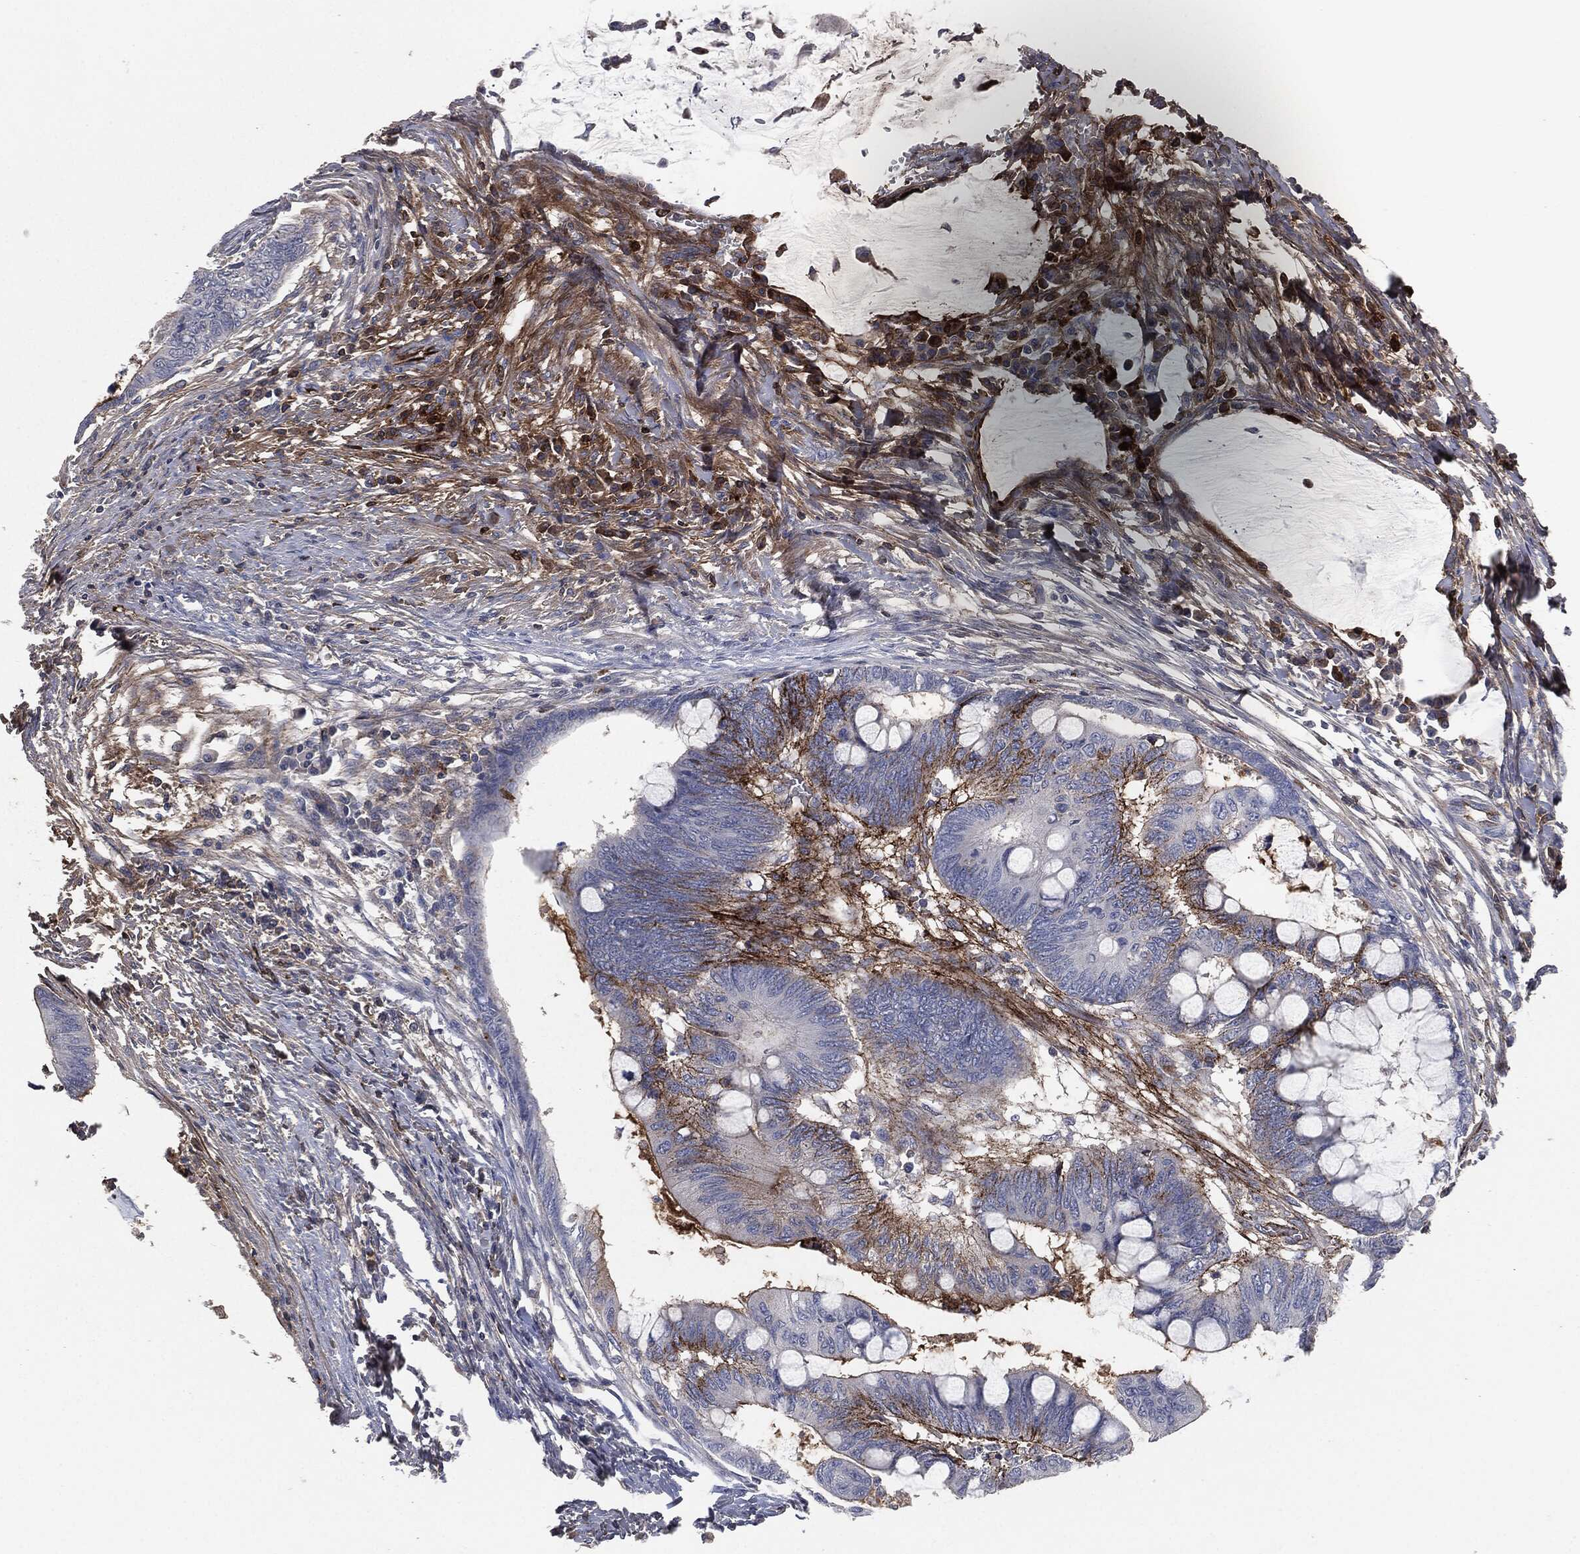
{"staining": {"intensity": "strong", "quantity": "<25%", "location": "cytoplasmic/membranous"}, "tissue": "colorectal cancer", "cell_type": "Tumor cells", "image_type": "cancer", "snomed": [{"axis": "morphology", "description": "Normal tissue, NOS"}, {"axis": "morphology", "description": "Adenocarcinoma, NOS"}, {"axis": "topography", "description": "Rectum"}, {"axis": "topography", "description": "Peripheral nerve tissue"}], "caption": "IHC (DAB) staining of human adenocarcinoma (colorectal) shows strong cytoplasmic/membranous protein positivity in approximately <25% of tumor cells.", "gene": "APOB", "patient": {"sex": "male", "age": 92}}